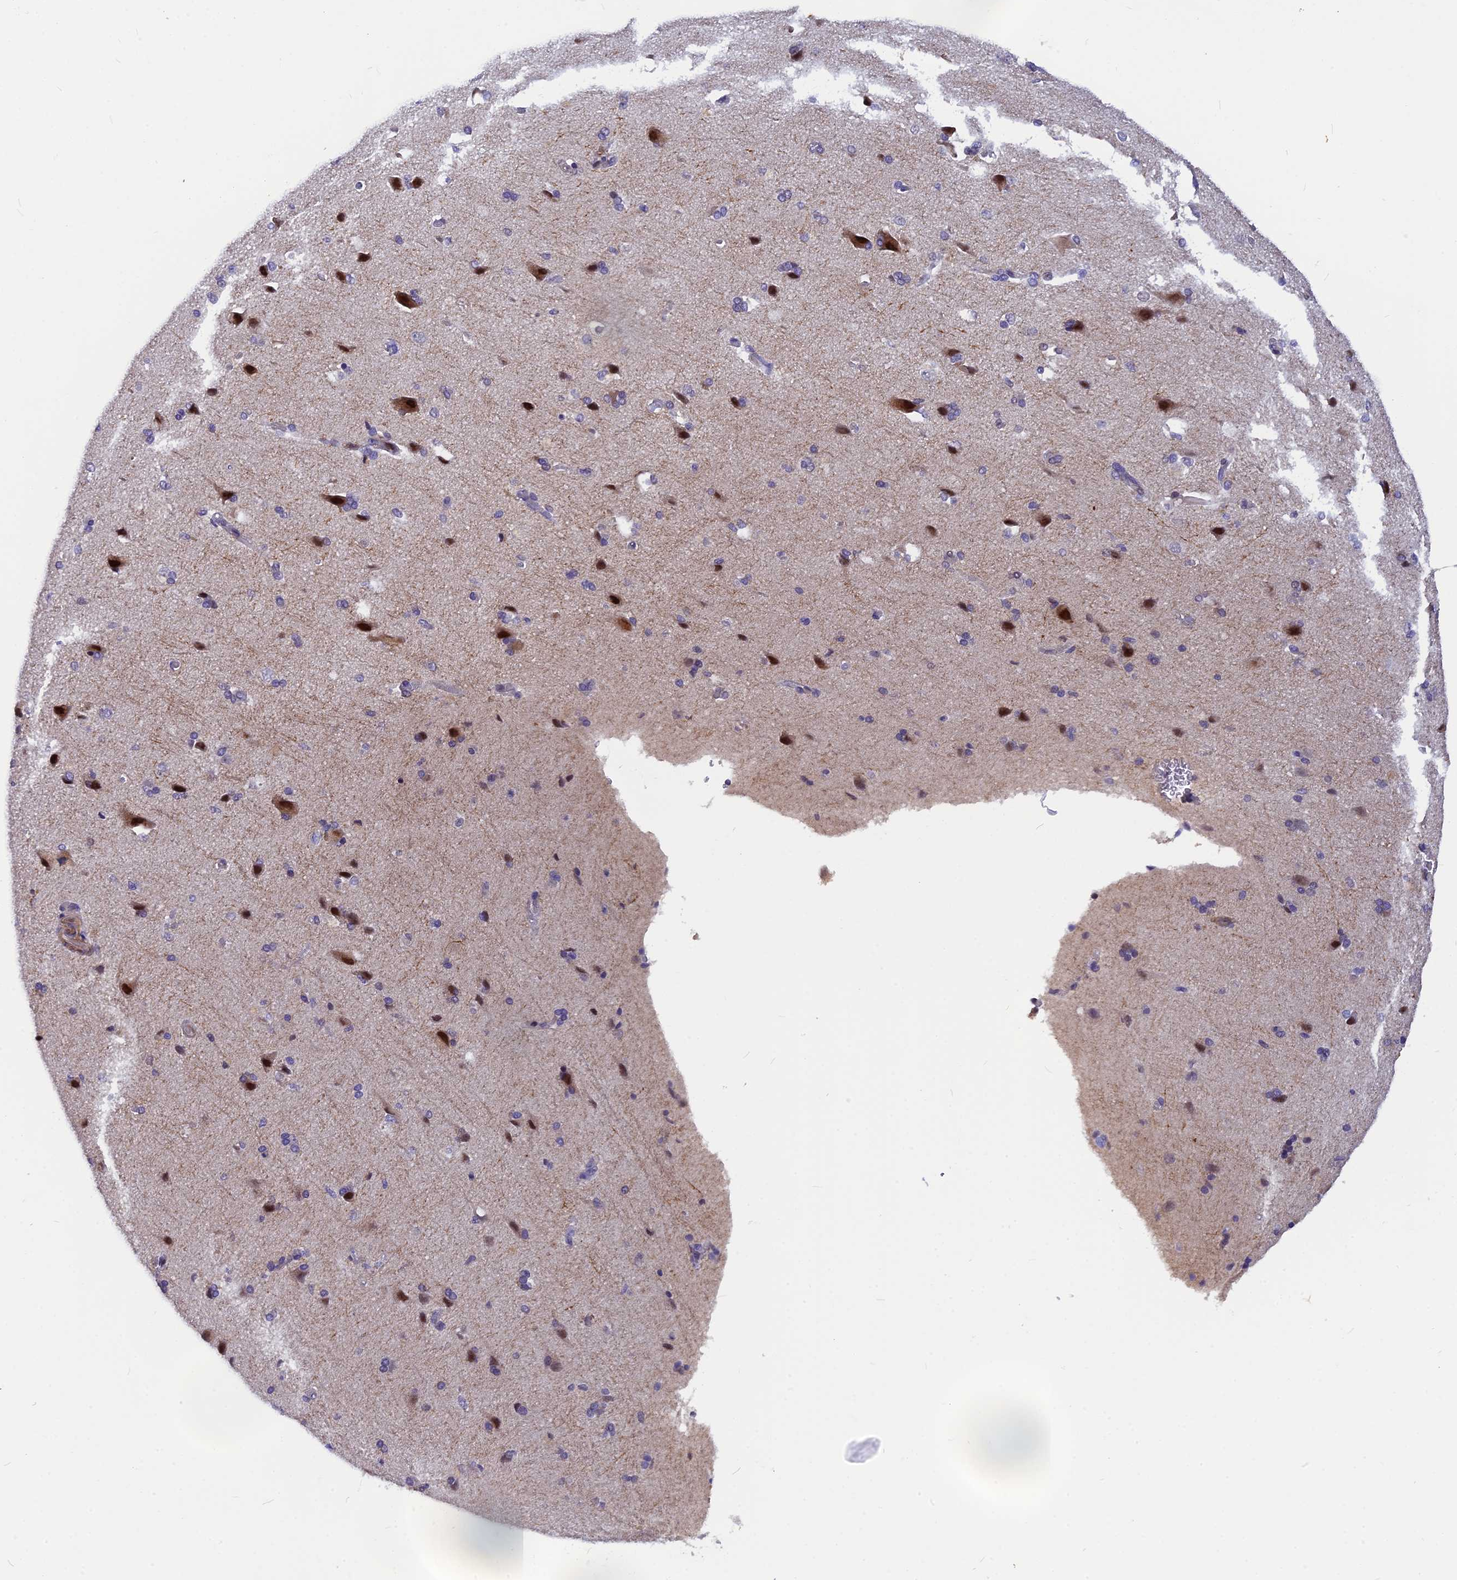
{"staining": {"intensity": "negative", "quantity": "none", "location": "none"}, "tissue": "cerebral cortex", "cell_type": "Endothelial cells", "image_type": "normal", "snomed": [{"axis": "morphology", "description": "Normal tissue, NOS"}, {"axis": "topography", "description": "Cerebral cortex"}], "caption": "The histopathology image reveals no significant positivity in endothelial cells of cerebral cortex. (Brightfield microscopy of DAB (3,3'-diaminobenzidine) immunohistochemistry at high magnification).", "gene": "ANKRD34B", "patient": {"sex": "male", "age": 62}}